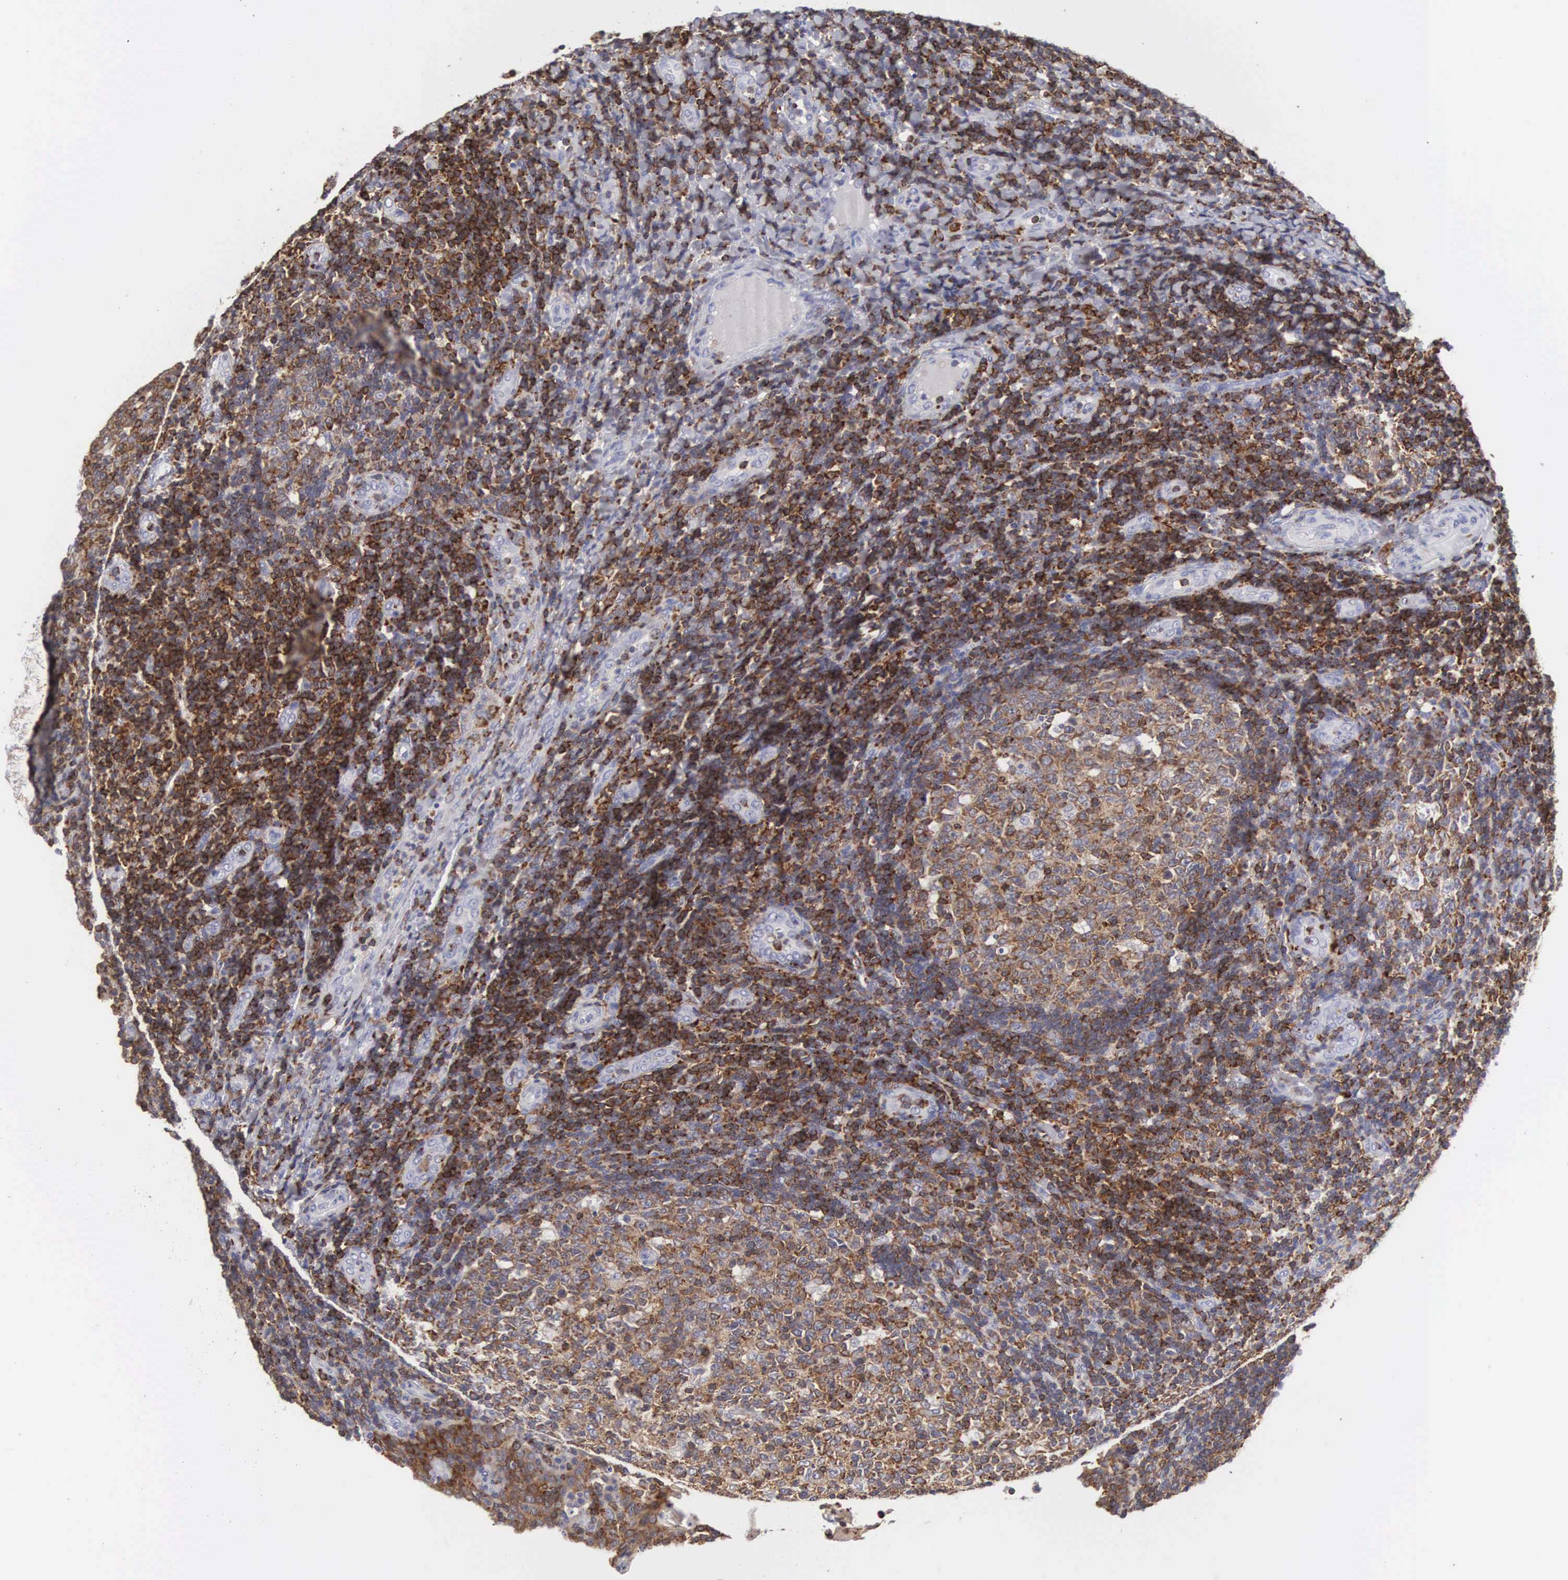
{"staining": {"intensity": "moderate", "quantity": ">75%", "location": "cytoplasmic/membranous"}, "tissue": "tonsil", "cell_type": "Germinal center cells", "image_type": "normal", "snomed": [{"axis": "morphology", "description": "Normal tissue, NOS"}, {"axis": "topography", "description": "Tonsil"}], "caption": "Protein analysis of unremarkable tonsil demonstrates moderate cytoplasmic/membranous expression in about >75% of germinal center cells.", "gene": "ENSG00000285304", "patient": {"sex": "female", "age": 3}}